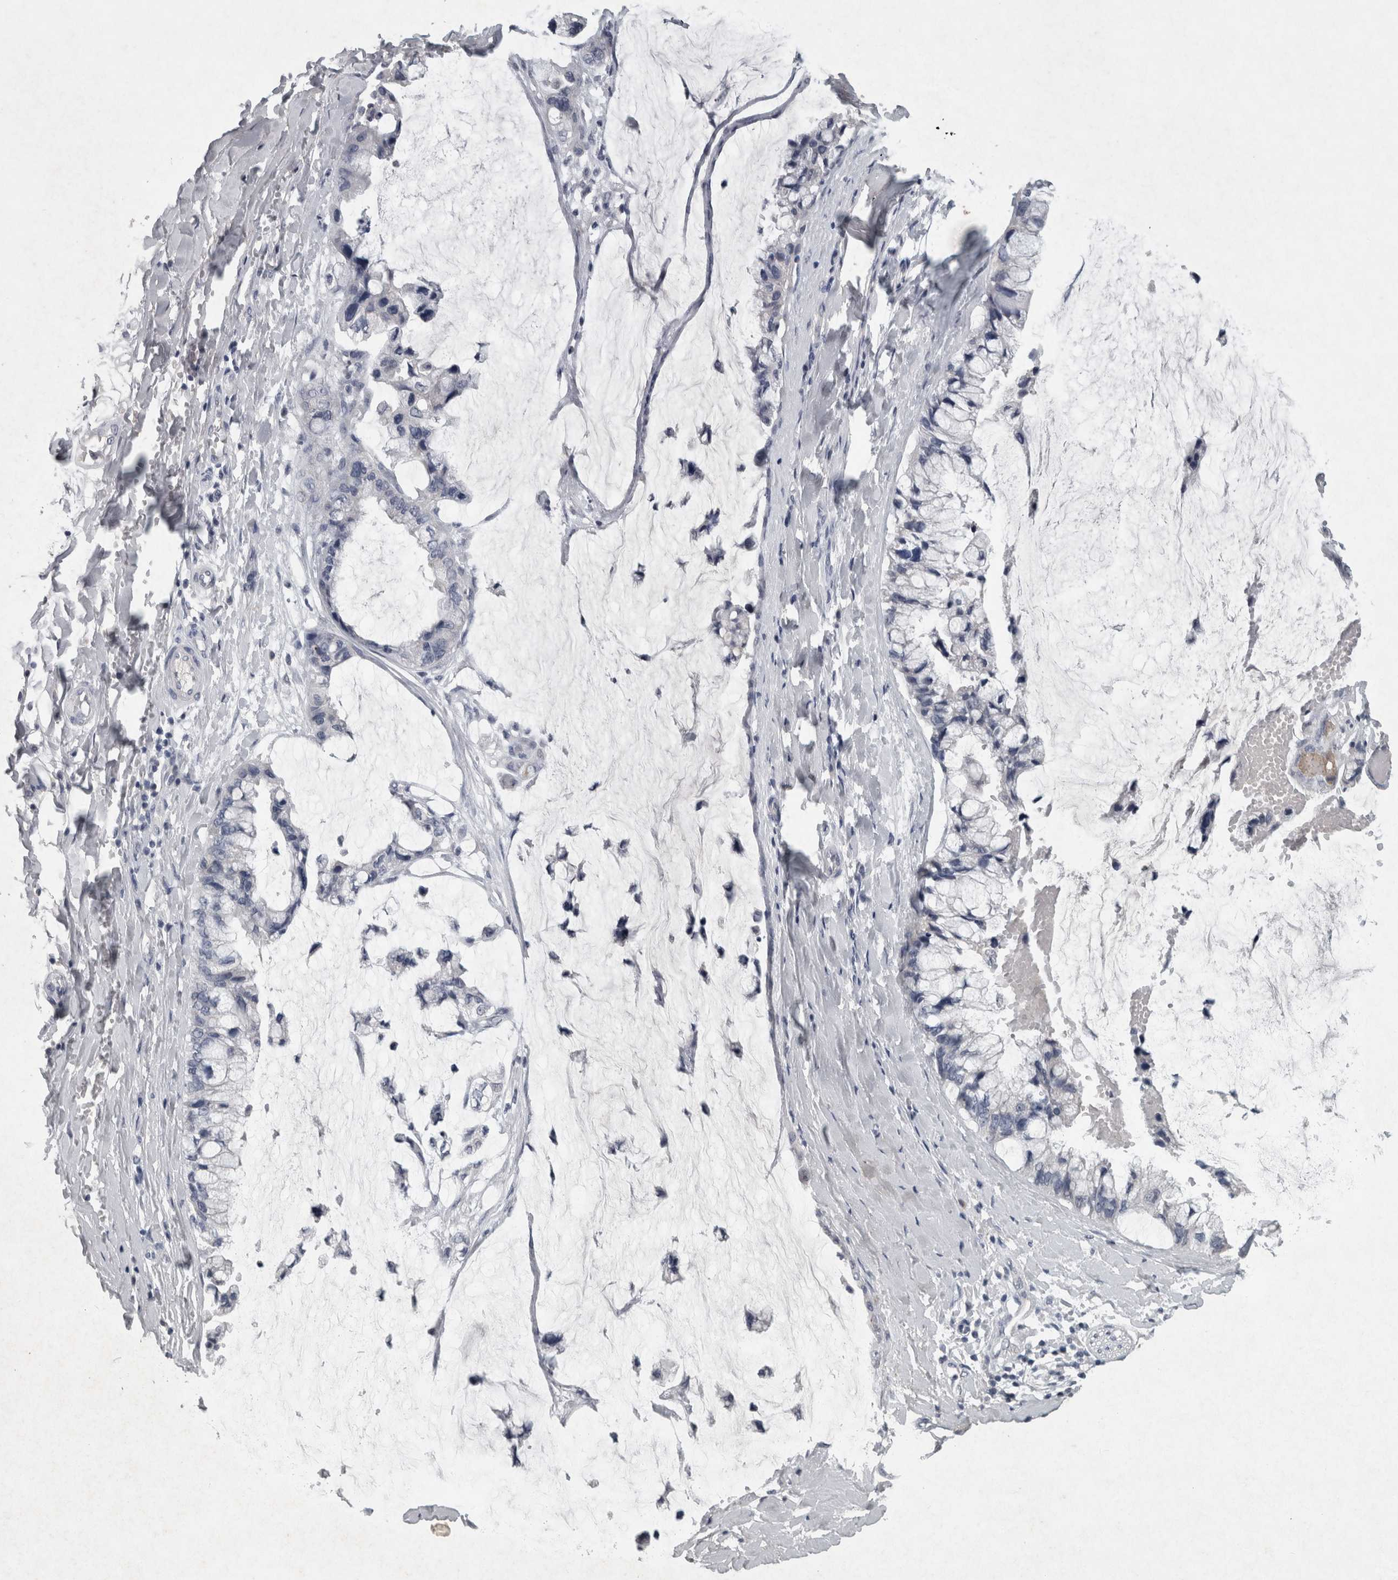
{"staining": {"intensity": "negative", "quantity": "none", "location": "none"}, "tissue": "ovarian cancer", "cell_type": "Tumor cells", "image_type": "cancer", "snomed": [{"axis": "morphology", "description": "Cystadenocarcinoma, mucinous, NOS"}, {"axis": "topography", "description": "Ovary"}], "caption": "DAB immunohistochemical staining of ovarian cancer reveals no significant positivity in tumor cells. Nuclei are stained in blue.", "gene": "WNT7A", "patient": {"sex": "female", "age": 39}}